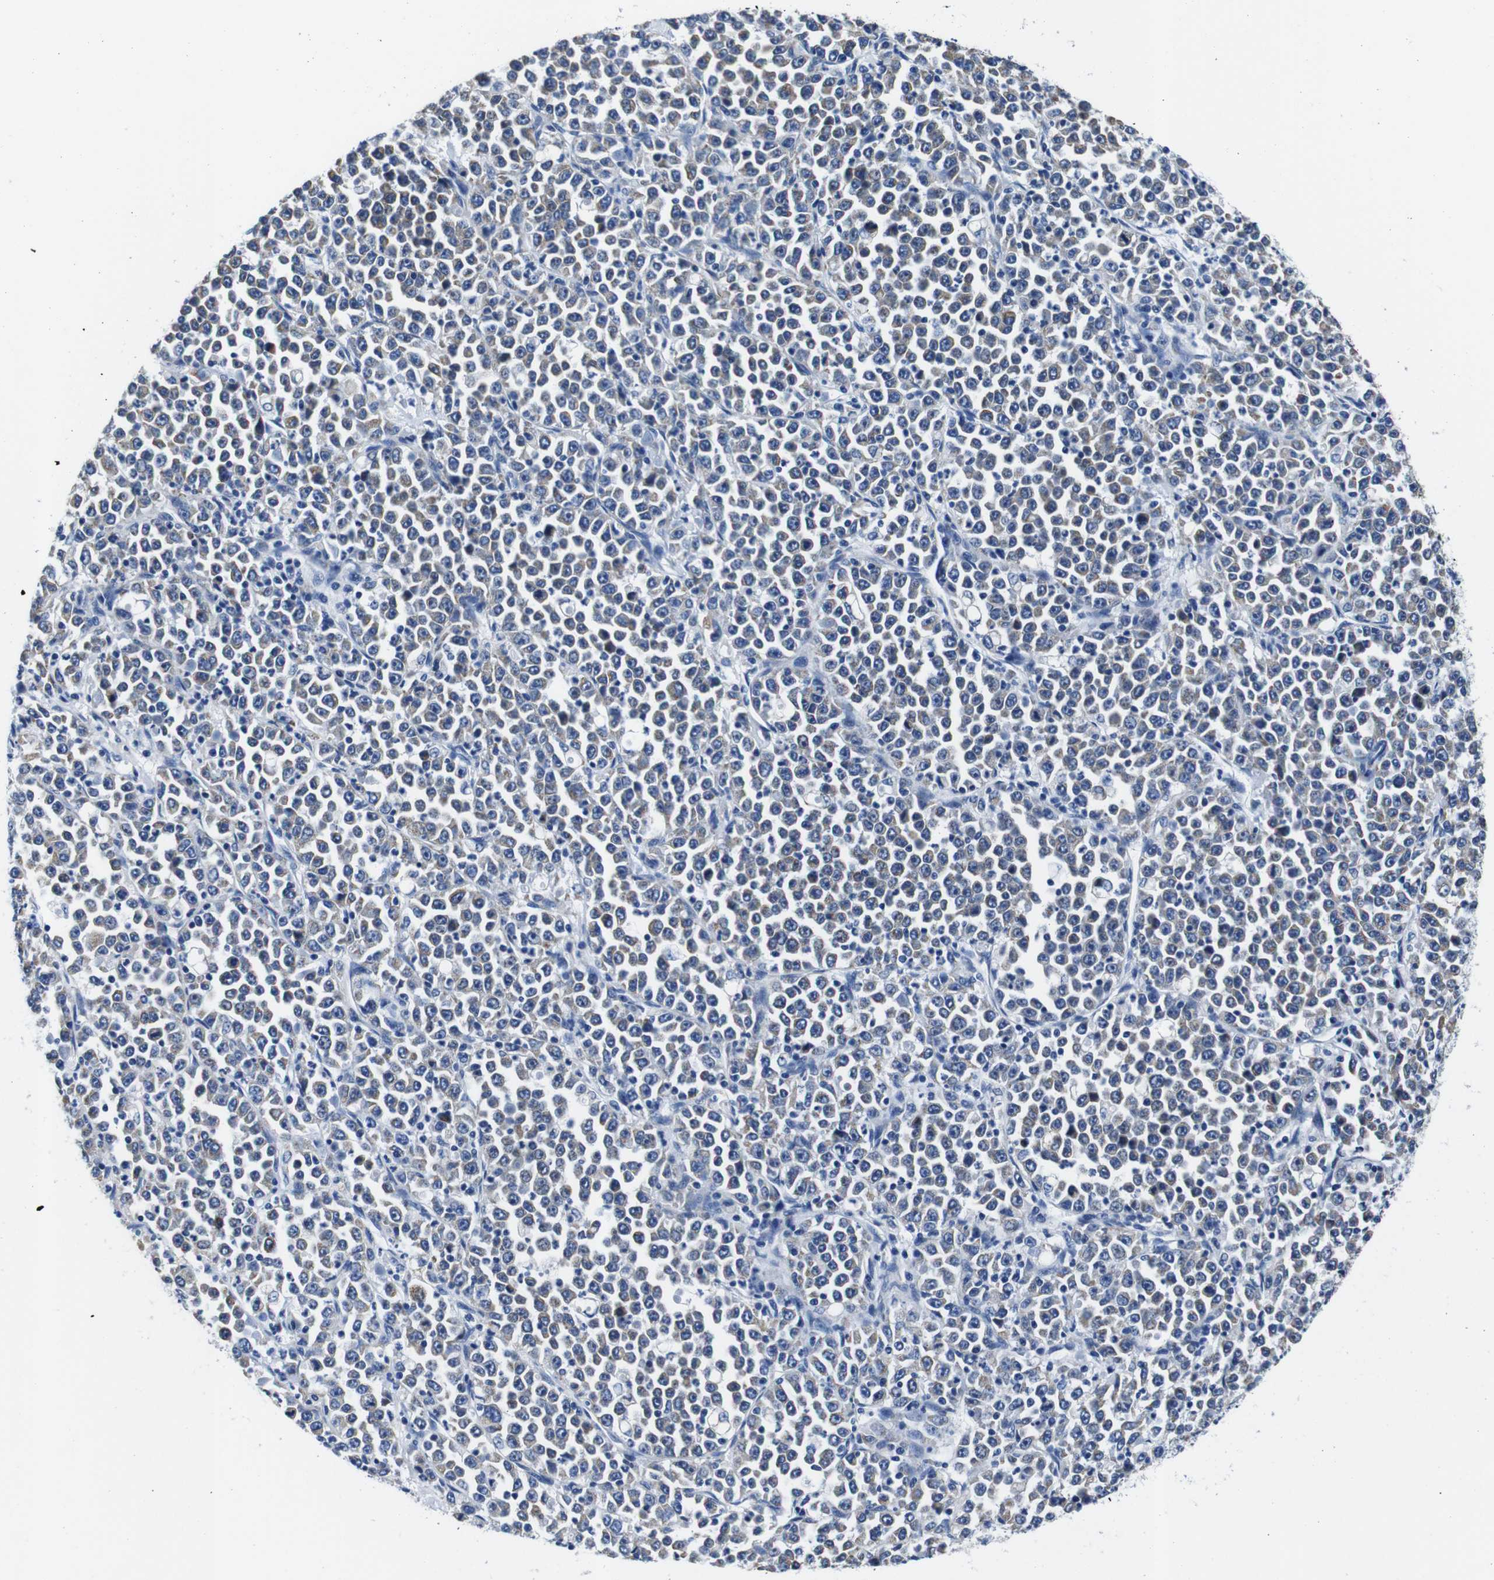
{"staining": {"intensity": "weak", "quantity": "25%-75%", "location": "cytoplasmic/membranous"}, "tissue": "stomach cancer", "cell_type": "Tumor cells", "image_type": "cancer", "snomed": [{"axis": "morphology", "description": "Normal tissue, NOS"}, {"axis": "morphology", "description": "Adenocarcinoma, NOS"}, {"axis": "topography", "description": "Stomach, upper"}, {"axis": "topography", "description": "Stomach"}], "caption": "Human stomach cancer (adenocarcinoma) stained with a brown dye shows weak cytoplasmic/membranous positive expression in approximately 25%-75% of tumor cells.", "gene": "SNX19", "patient": {"sex": "male", "age": 59}}